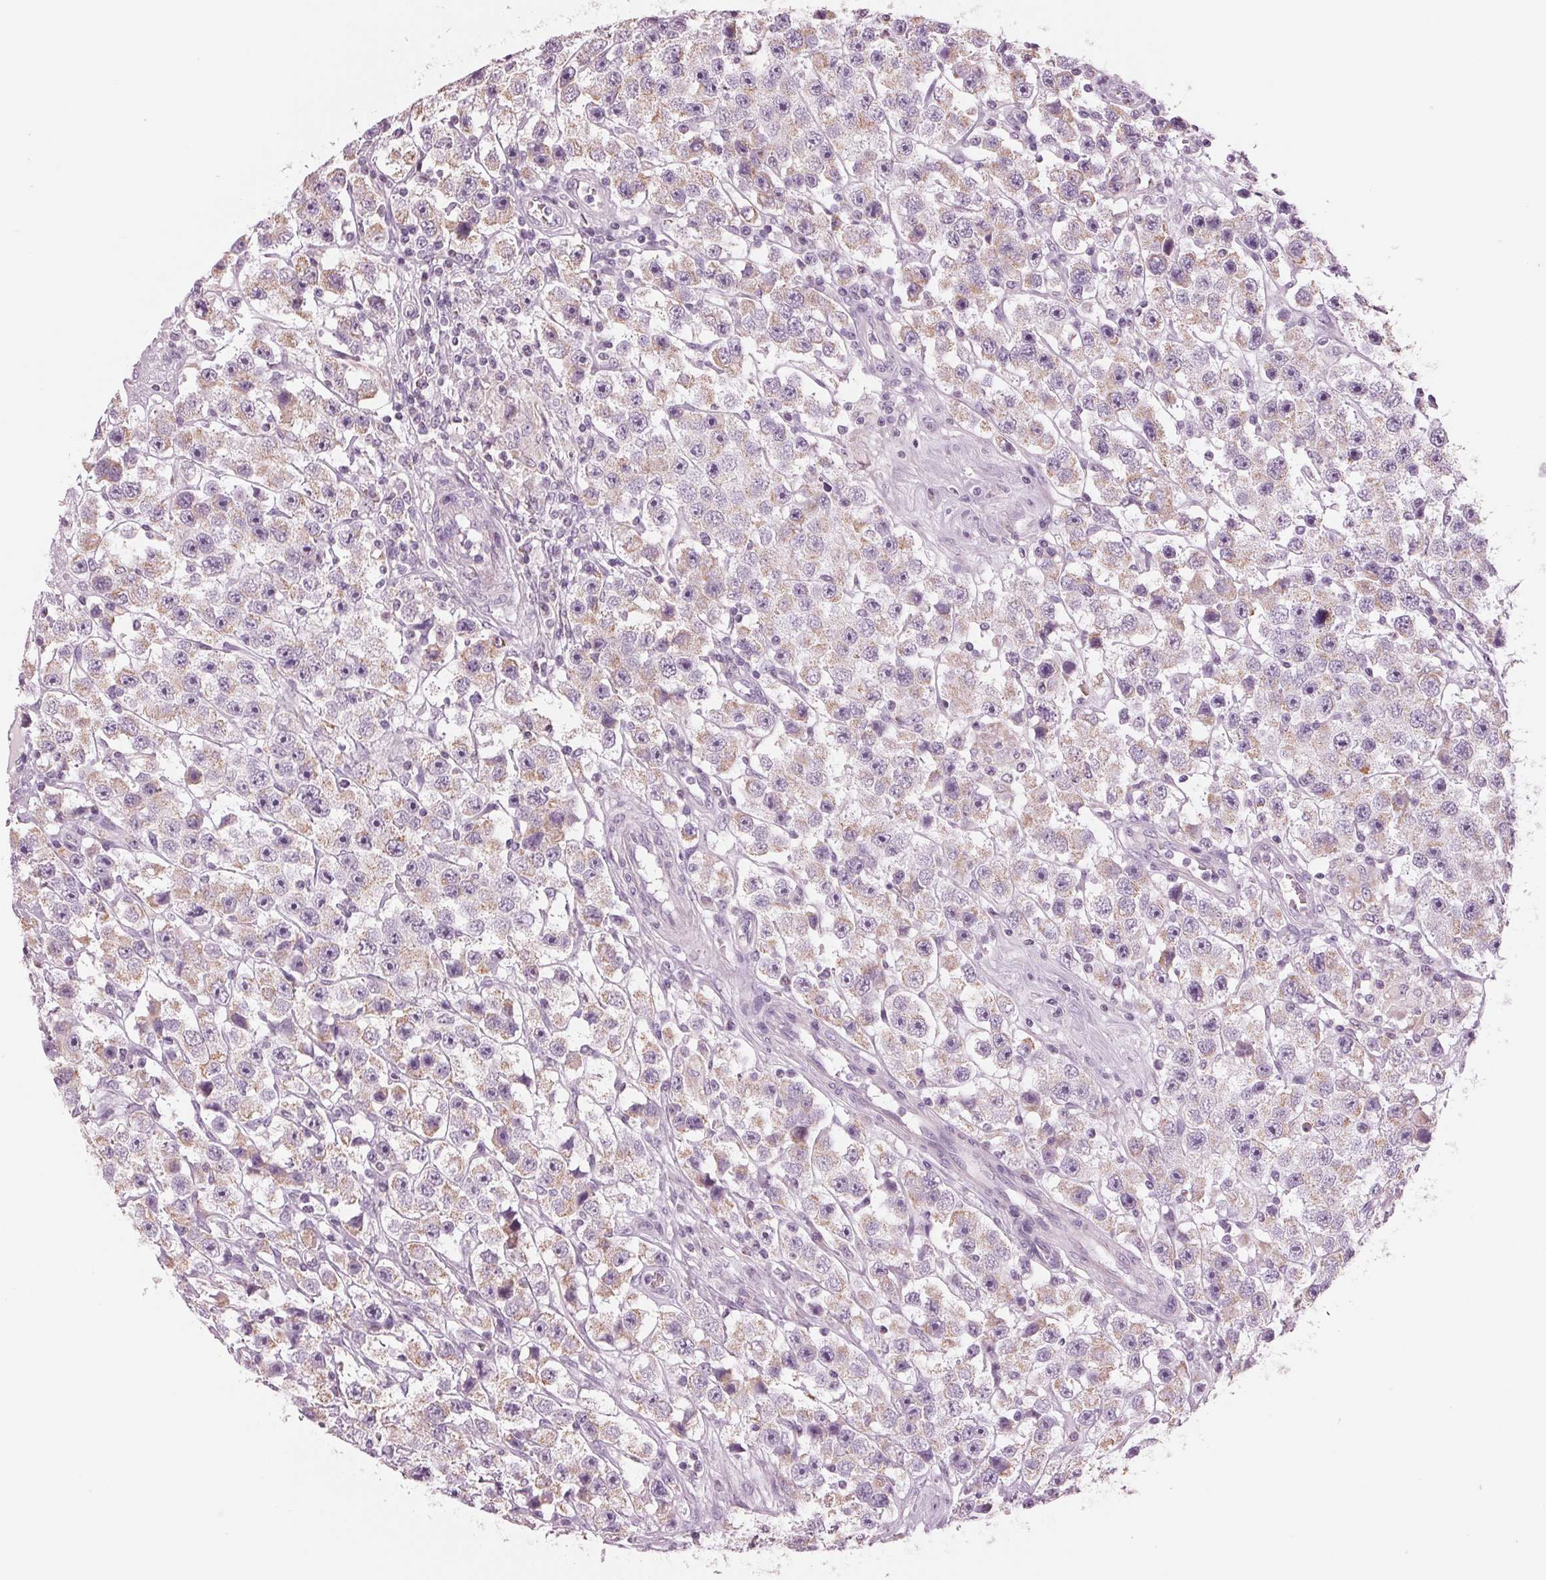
{"staining": {"intensity": "weak", "quantity": "25%-75%", "location": "cytoplasmic/membranous"}, "tissue": "testis cancer", "cell_type": "Tumor cells", "image_type": "cancer", "snomed": [{"axis": "morphology", "description": "Seminoma, NOS"}, {"axis": "topography", "description": "Testis"}], "caption": "Protein expression by immunohistochemistry demonstrates weak cytoplasmic/membranous staining in about 25%-75% of tumor cells in seminoma (testis). (DAB = brown stain, brightfield microscopy at high magnification).", "gene": "SAMD4A", "patient": {"sex": "male", "age": 45}}